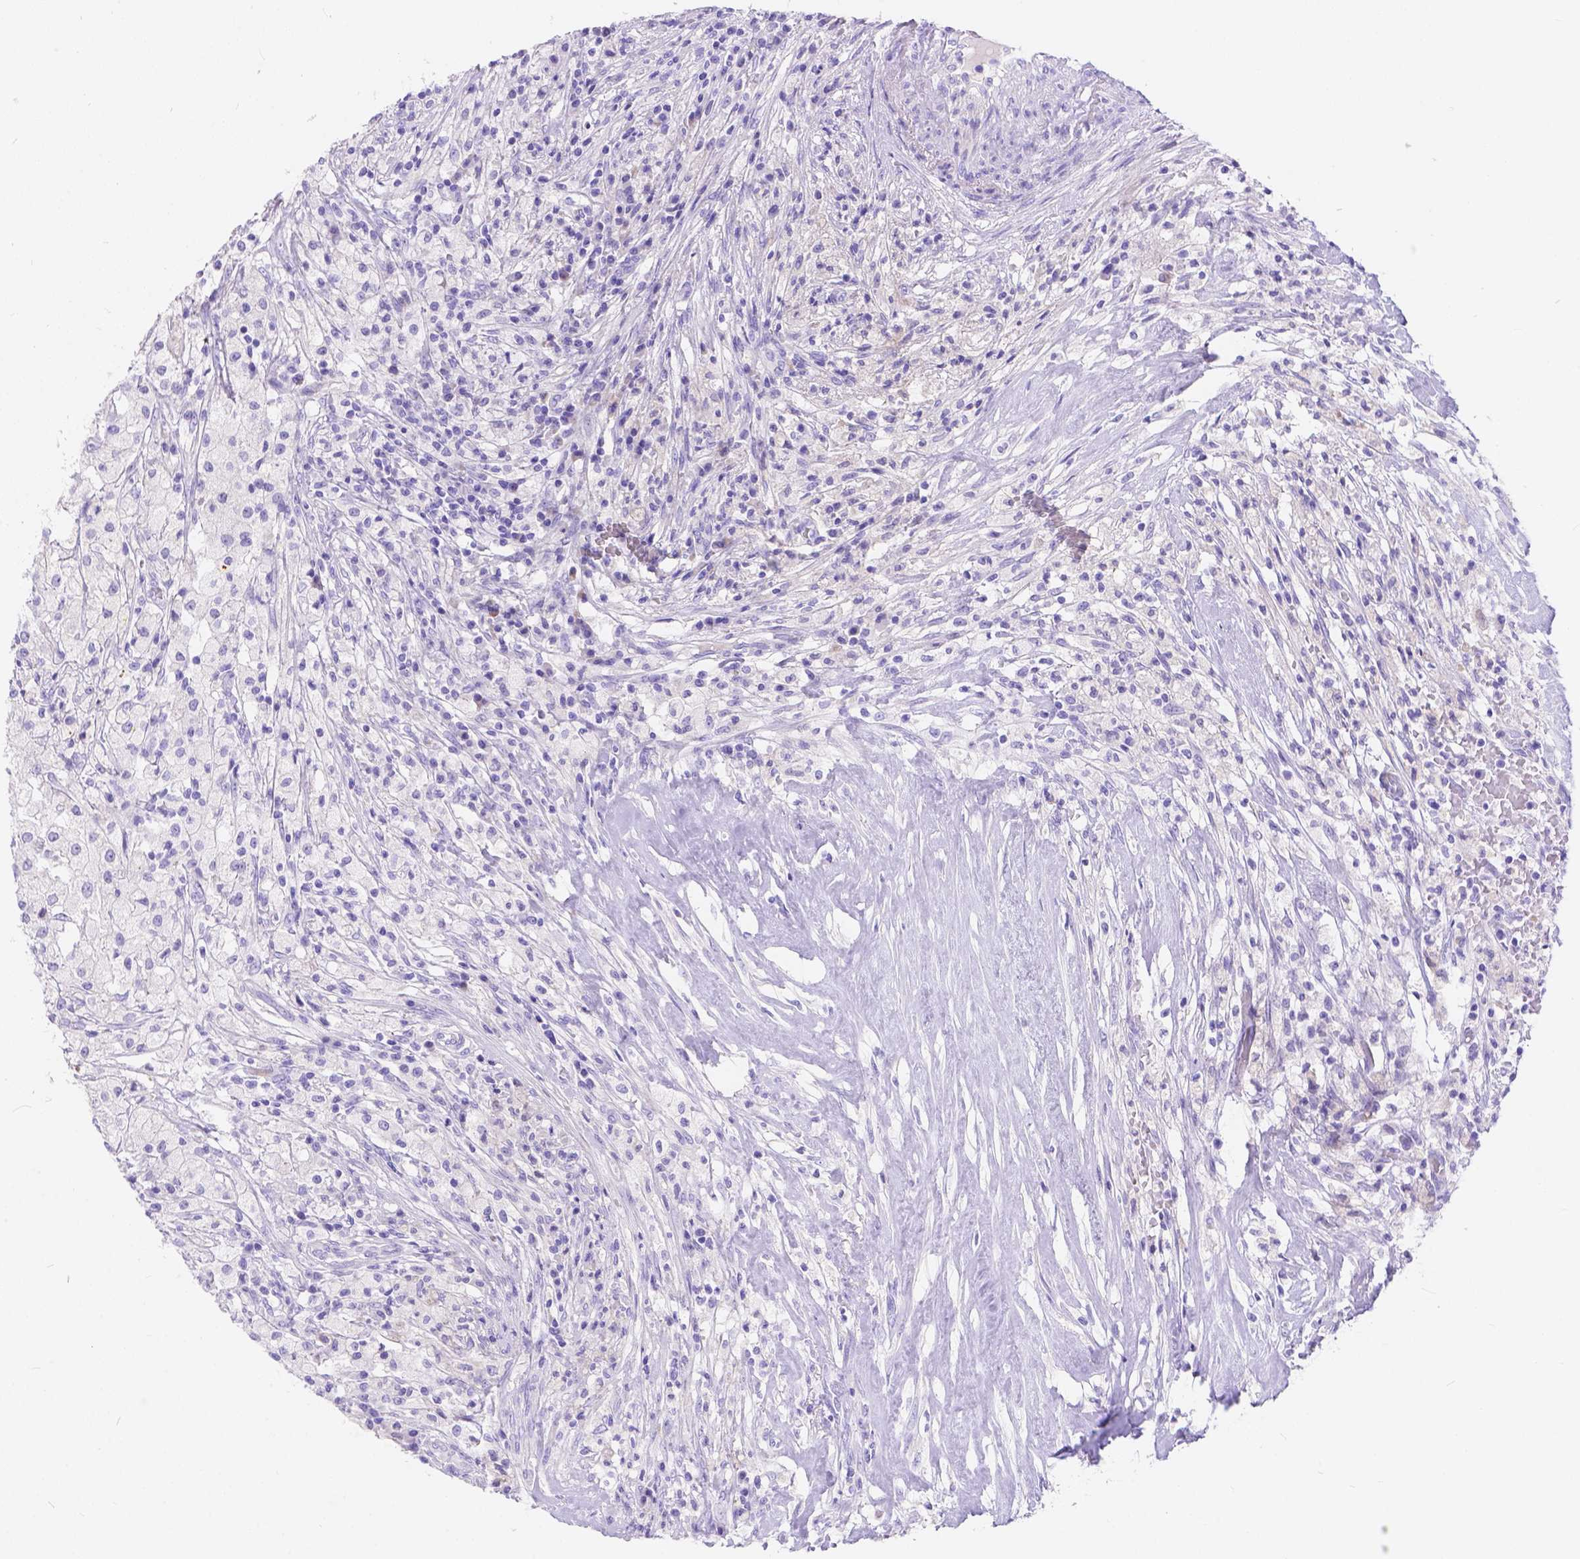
{"staining": {"intensity": "negative", "quantity": "none", "location": "none"}, "tissue": "testis cancer", "cell_type": "Tumor cells", "image_type": "cancer", "snomed": [{"axis": "morphology", "description": "Necrosis, NOS"}, {"axis": "morphology", "description": "Carcinoma, Embryonal, NOS"}, {"axis": "topography", "description": "Testis"}], "caption": "A histopathology image of embryonal carcinoma (testis) stained for a protein shows no brown staining in tumor cells.", "gene": "KLHL10", "patient": {"sex": "male", "age": 19}}